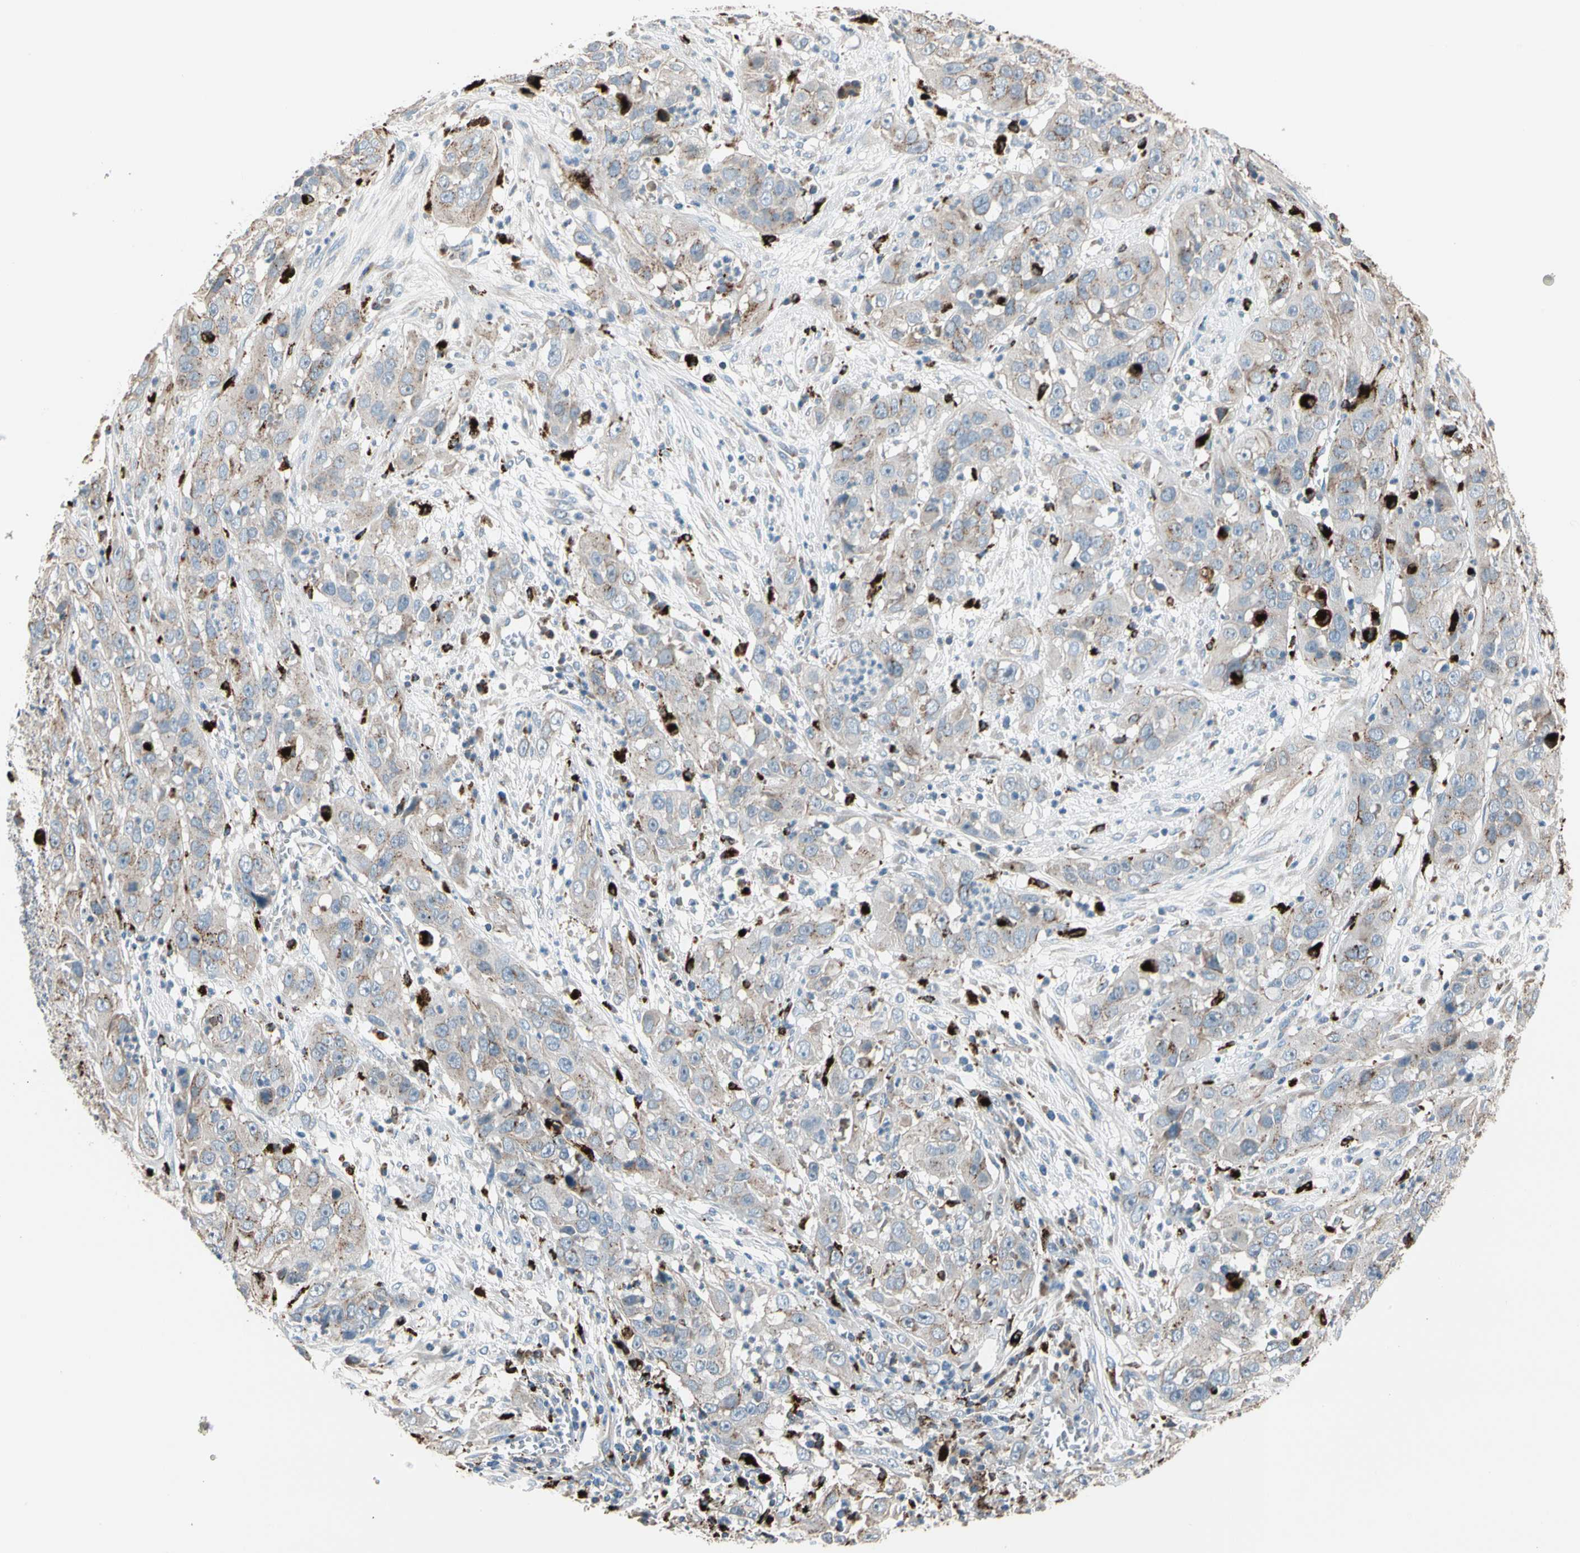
{"staining": {"intensity": "moderate", "quantity": "<25%", "location": "cytoplasmic/membranous"}, "tissue": "cervical cancer", "cell_type": "Tumor cells", "image_type": "cancer", "snomed": [{"axis": "morphology", "description": "Squamous cell carcinoma, NOS"}, {"axis": "topography", "description": "Cervix"}], "caption": "Tumor cells show low levels of moderate cytoplasmic/membranous staining in approximately <25% of cells in human cervical squamous cell carcinoma.", "gene": "GM2A", "patient": {"sex": "female", "age": 32}}